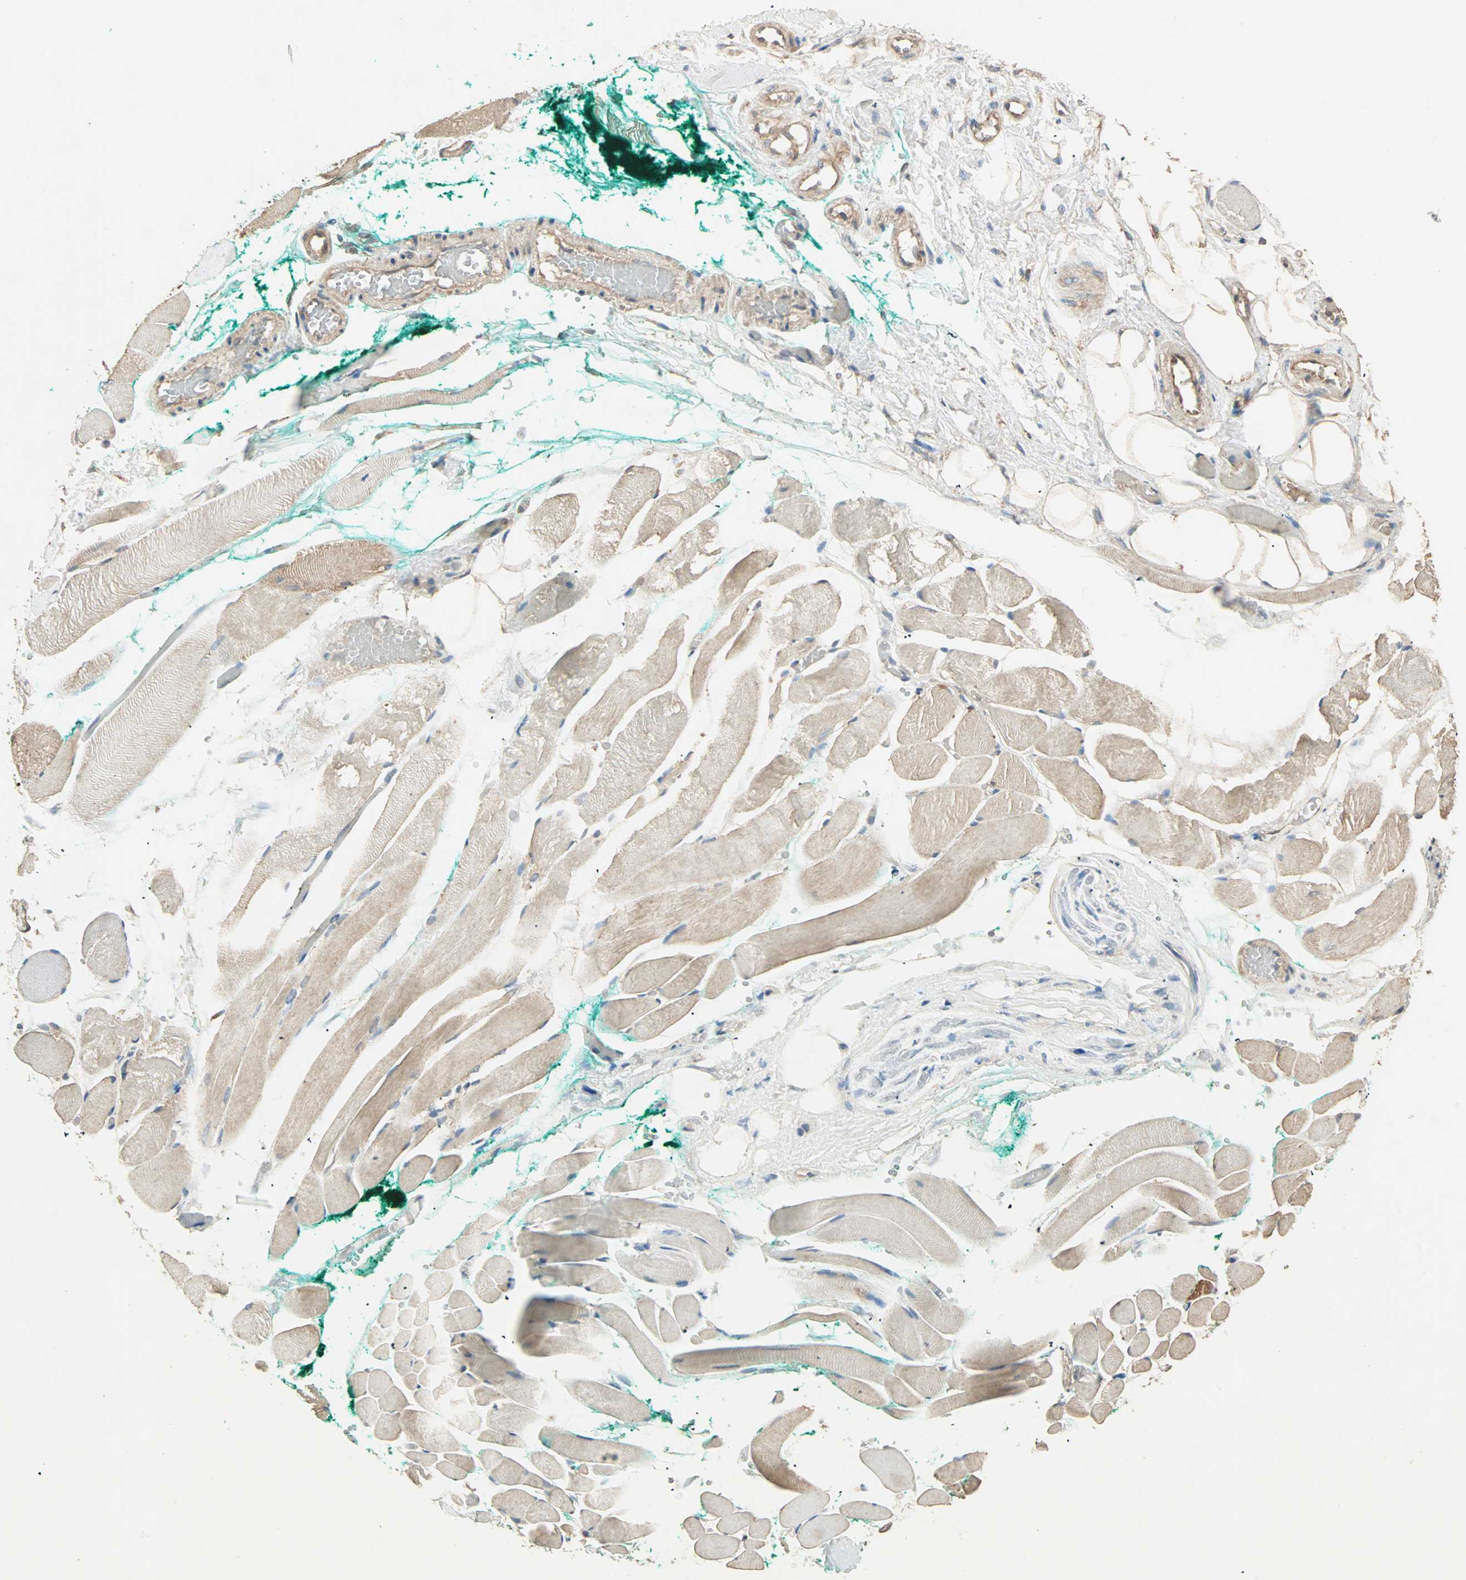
{"staining": {"intensity": "weak", "quantity": "25%-75%", "location": "cytoplasmic/membranous"}, "tissue": "skeletal muscle", "cell_type": "Myocytes", "image_type": "normal", "snomed": [{"axis": "morphology", "description": "Normal tissue, NOS"}, {"axis": "topography", "description": "Skeletal muscle"}, {"axis": "topography", "description": "Peripheral nerve tissue"}], "caption": "Immunohistochemical staining of unremarkable skeletal muscle reveals low levels of weak cytoplasmic/membranous positivity in approximately 25%-75% of myocytes.", "gene": "EIF4G2", "patient": {"sex": "female", "age": 84}}